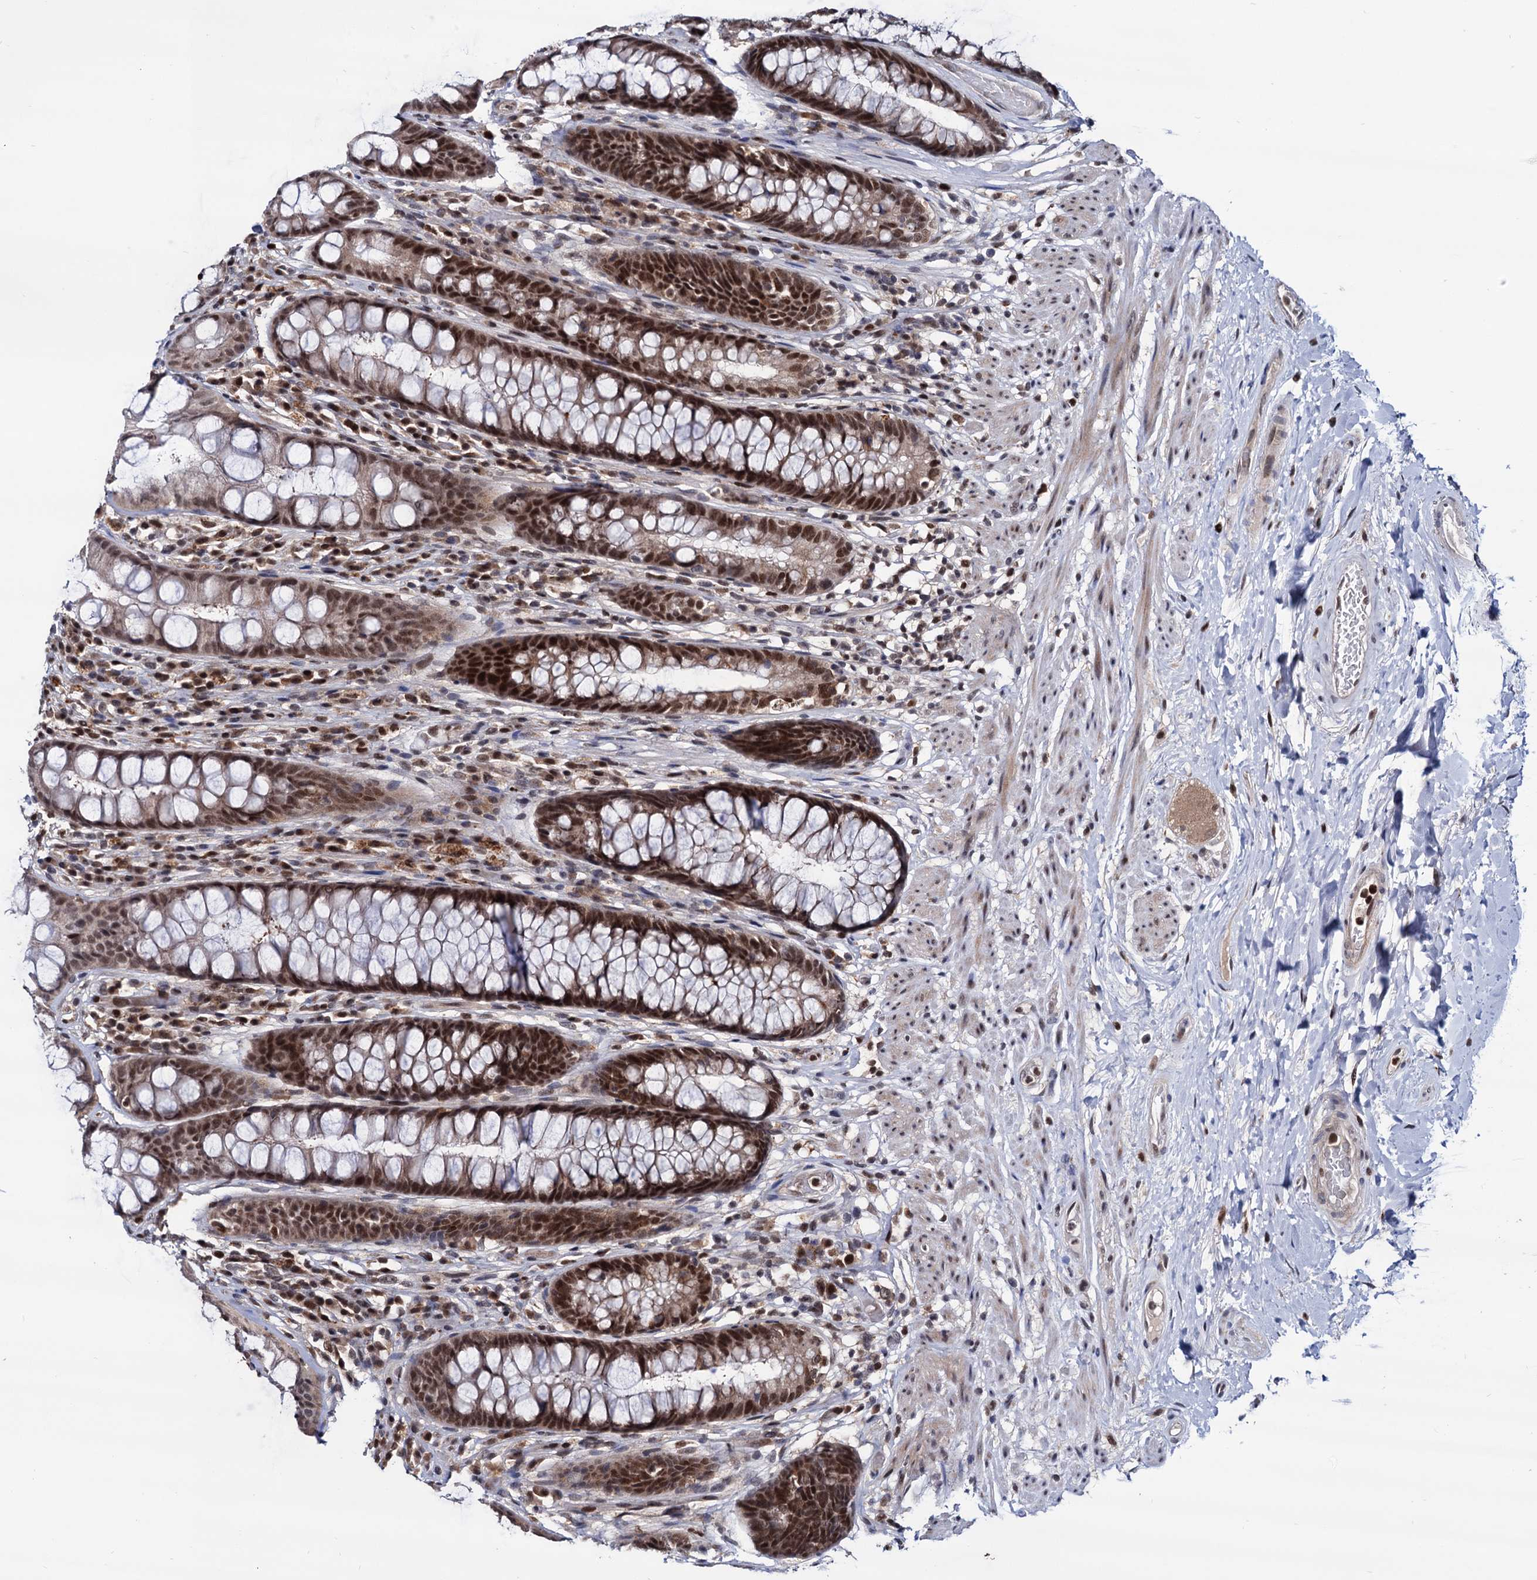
{"staining": {"intensity": "moderate", "quantity": ">75%", "location": "cytoplasmic/membranous,nuclear"}, "tissue": "rectum", "cell_type": "Glandular cells", "image_type": "normal", "snomed": [{"axis": "morphology", "description": "Normal tissue, NOS"}, {"axis": "topography", "description": "Rectum"}], "caption": "A high-resolution micrograph shows IHC staining of normal rectum, which reveals moderate cytoplasmic/membranous,nuclear staining in approximately >75% of glandular cells.", "gene": "RNASEH2B", "patient": {"sex": "male", "age": 74}}